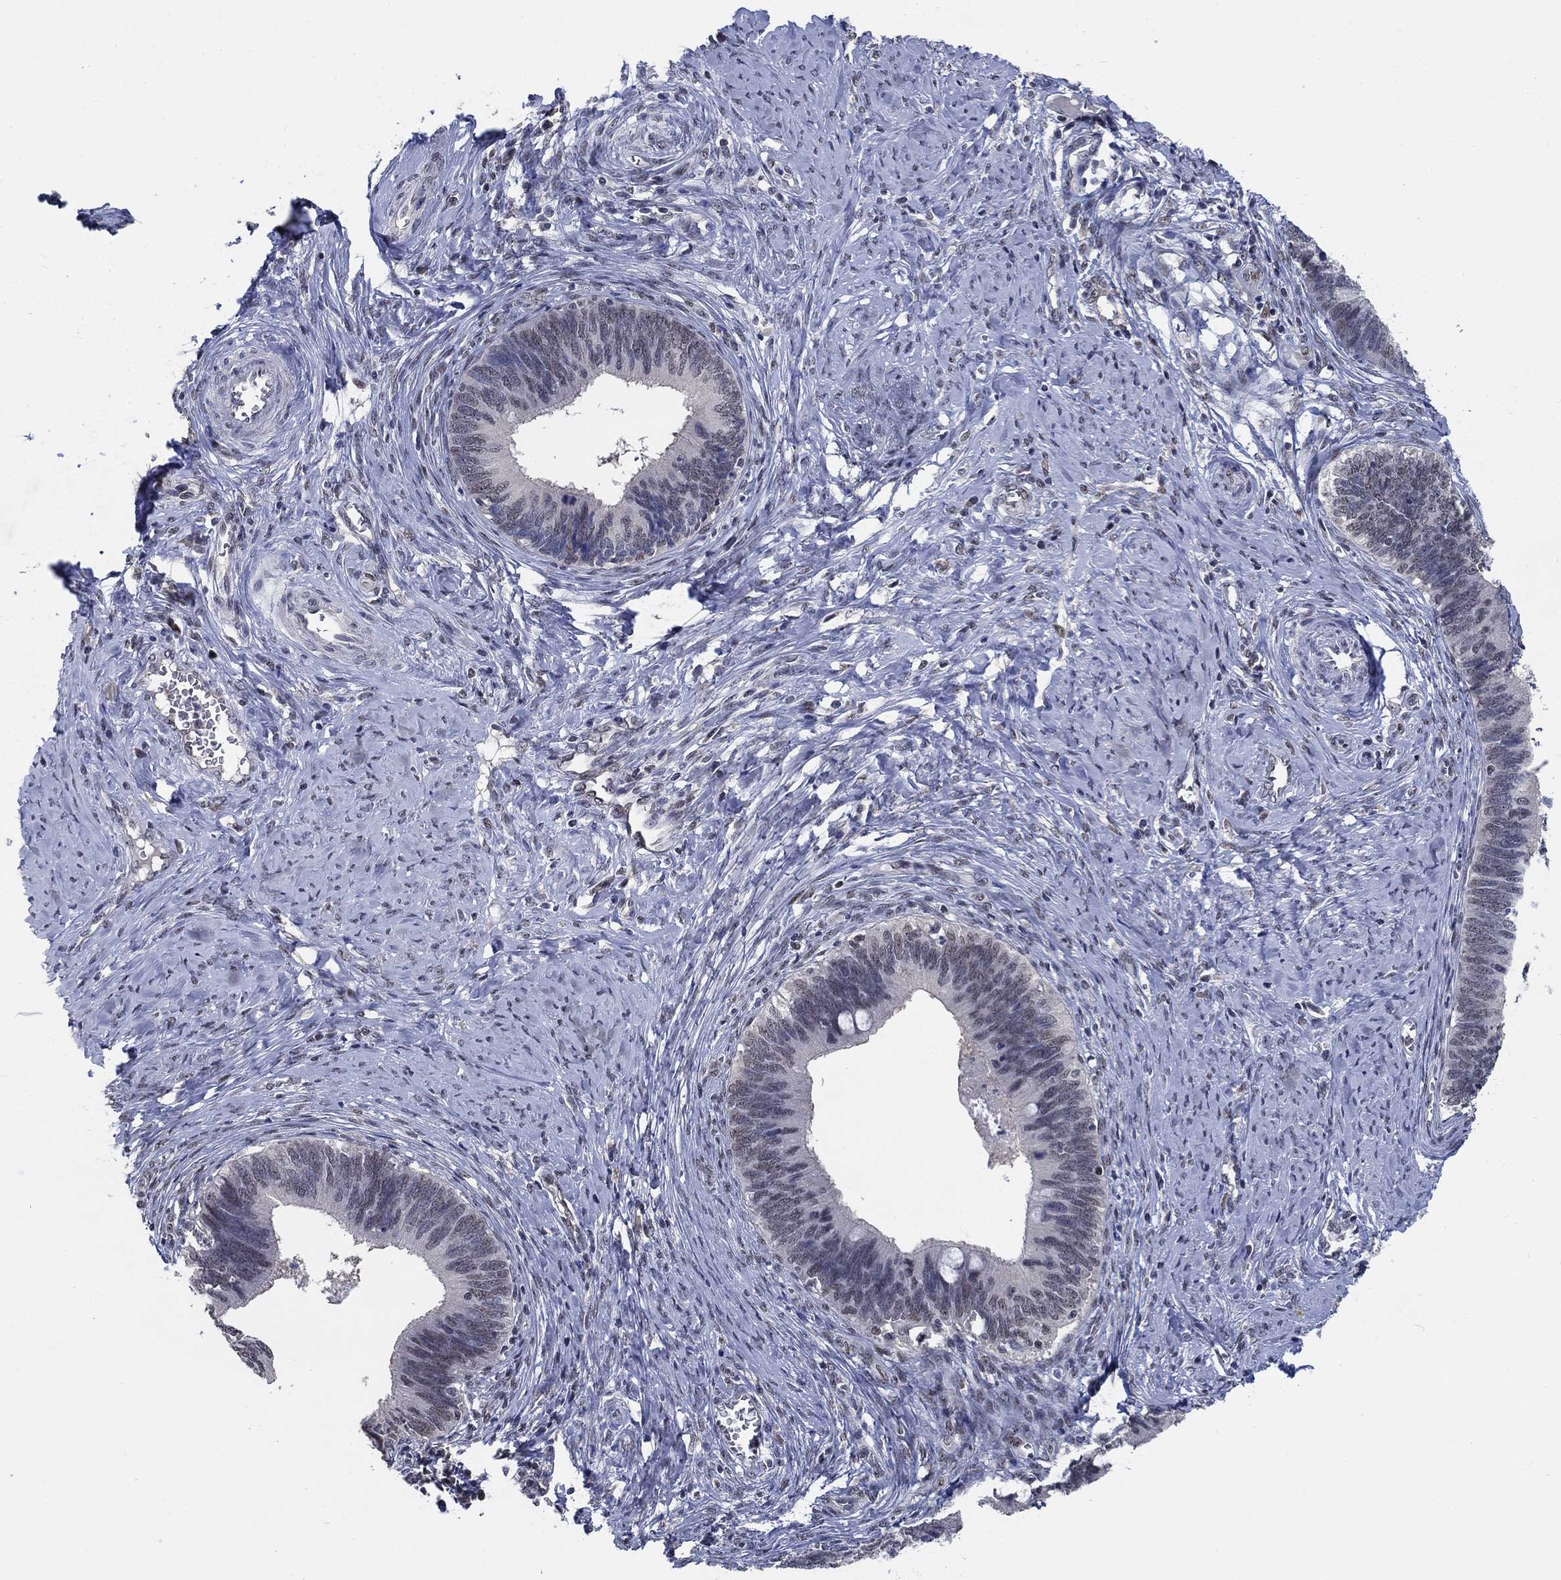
{"staining": {"intensity": "negative", "quantity": "none", "location": "none"}, "tissue": "cervical cancer", "cell_type": "Tumor cells", "image_type": "cancer", "snomed": [{"axis": "morphology", "description": "Adenocarcinoma, NOS"}, {"axis": "topography", "description": "Cervix"}], "caption": "Tumor cells show no significant staining in cervical adenocarcinoma.", "gene": "HTN1", "patient": {"sex": "female", "age": 42}}